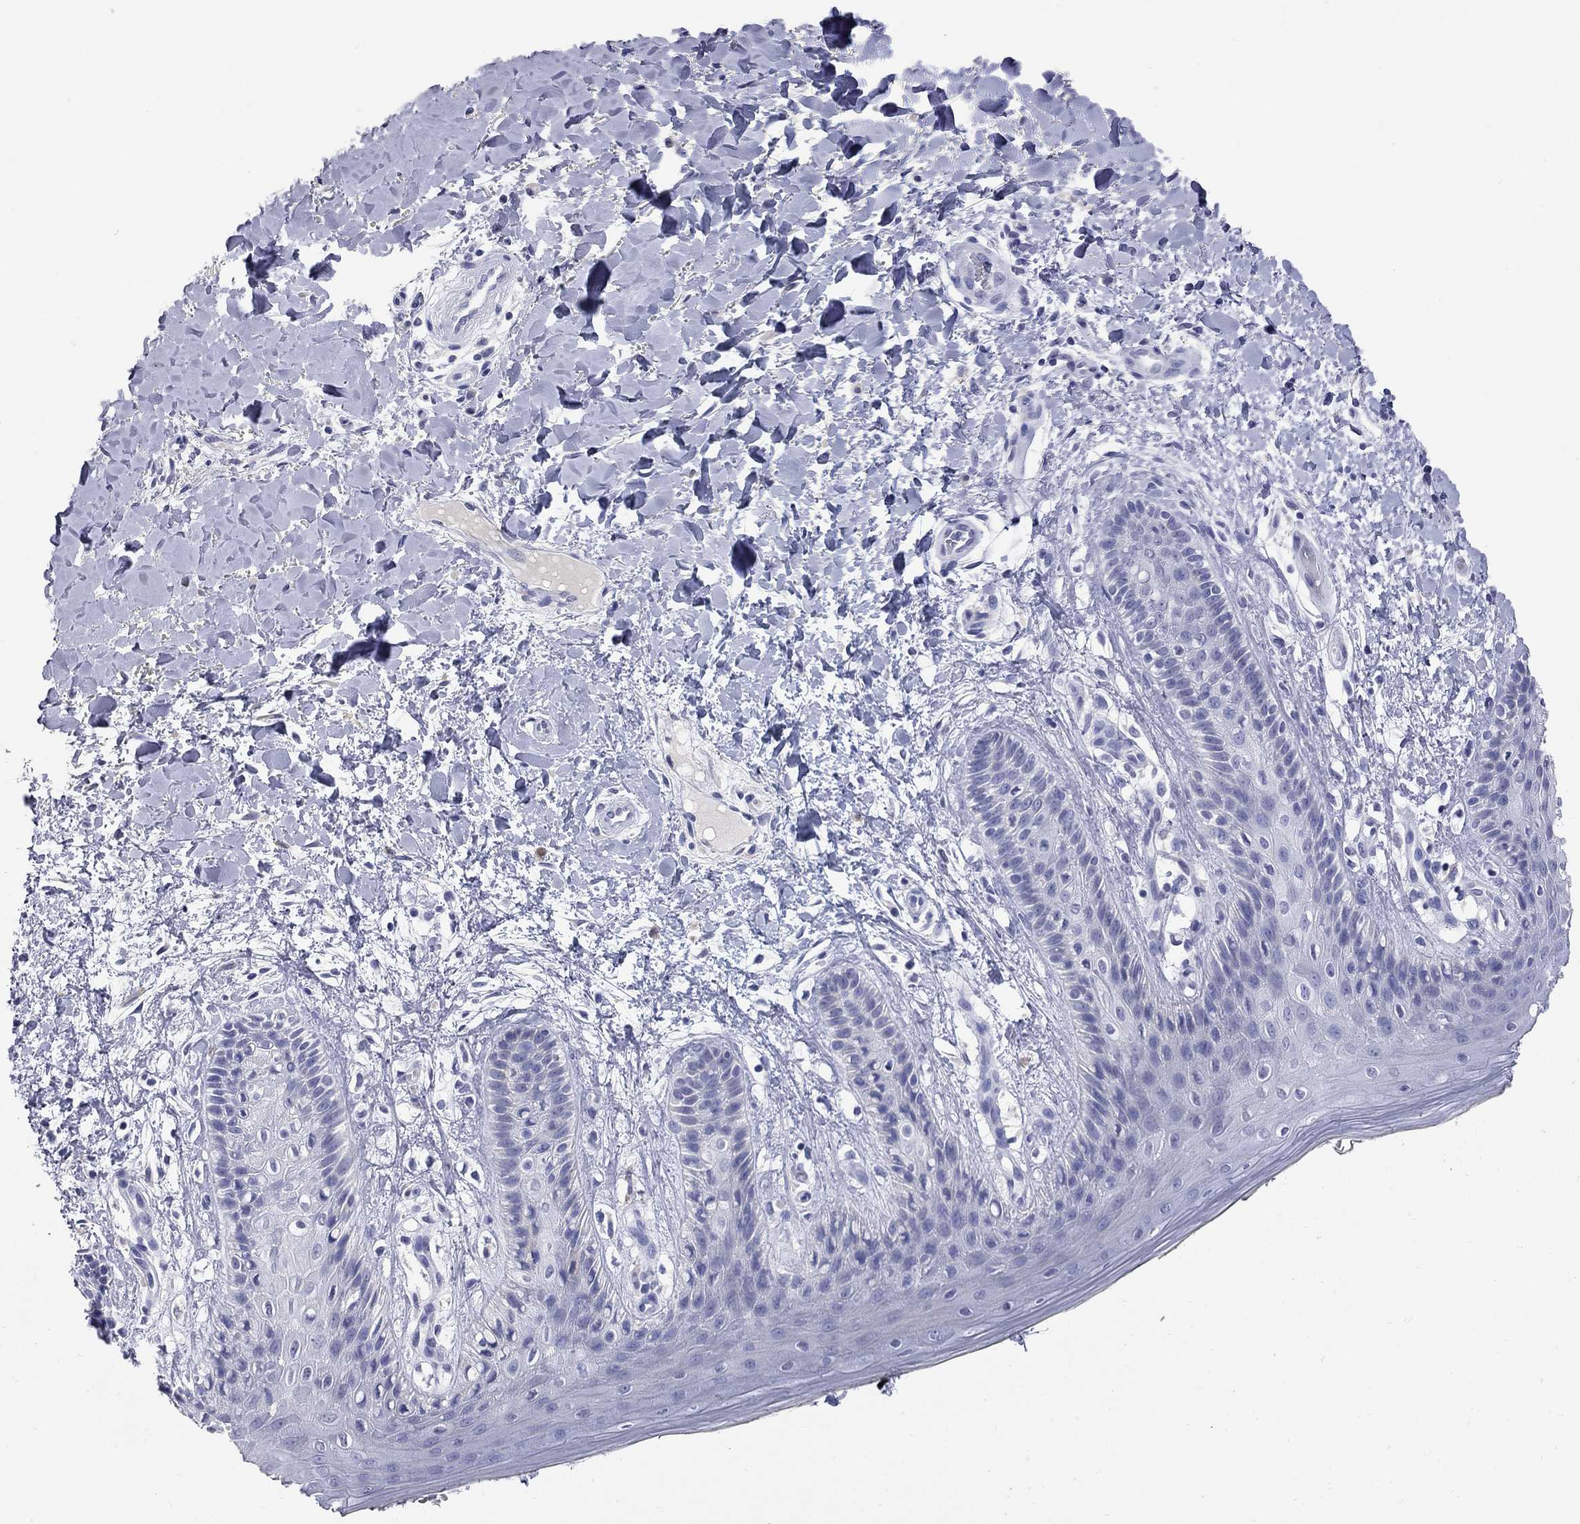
{"staining": {"intensity": "negative", "quantity": "none", "location": "none"}, "tissue": "skin", "cell_type": "Epidermal cells", "image_type": "normal", "snomed": [{"axis": "morphology", "description": "Normal tissue, NOS"}, {"axis": "topography", "description": "Anal"}], "caption": "DAB immunohistochemical staining of benign skin reveals no significant positivity in epidermal cells. (DAB (3,3'-diaminobenzidine) immunohistochemistry visualized using brightfield microscopy, high magnification).", "gene": "FAM221B", "patient": {"sex": "male", "age": 36}}